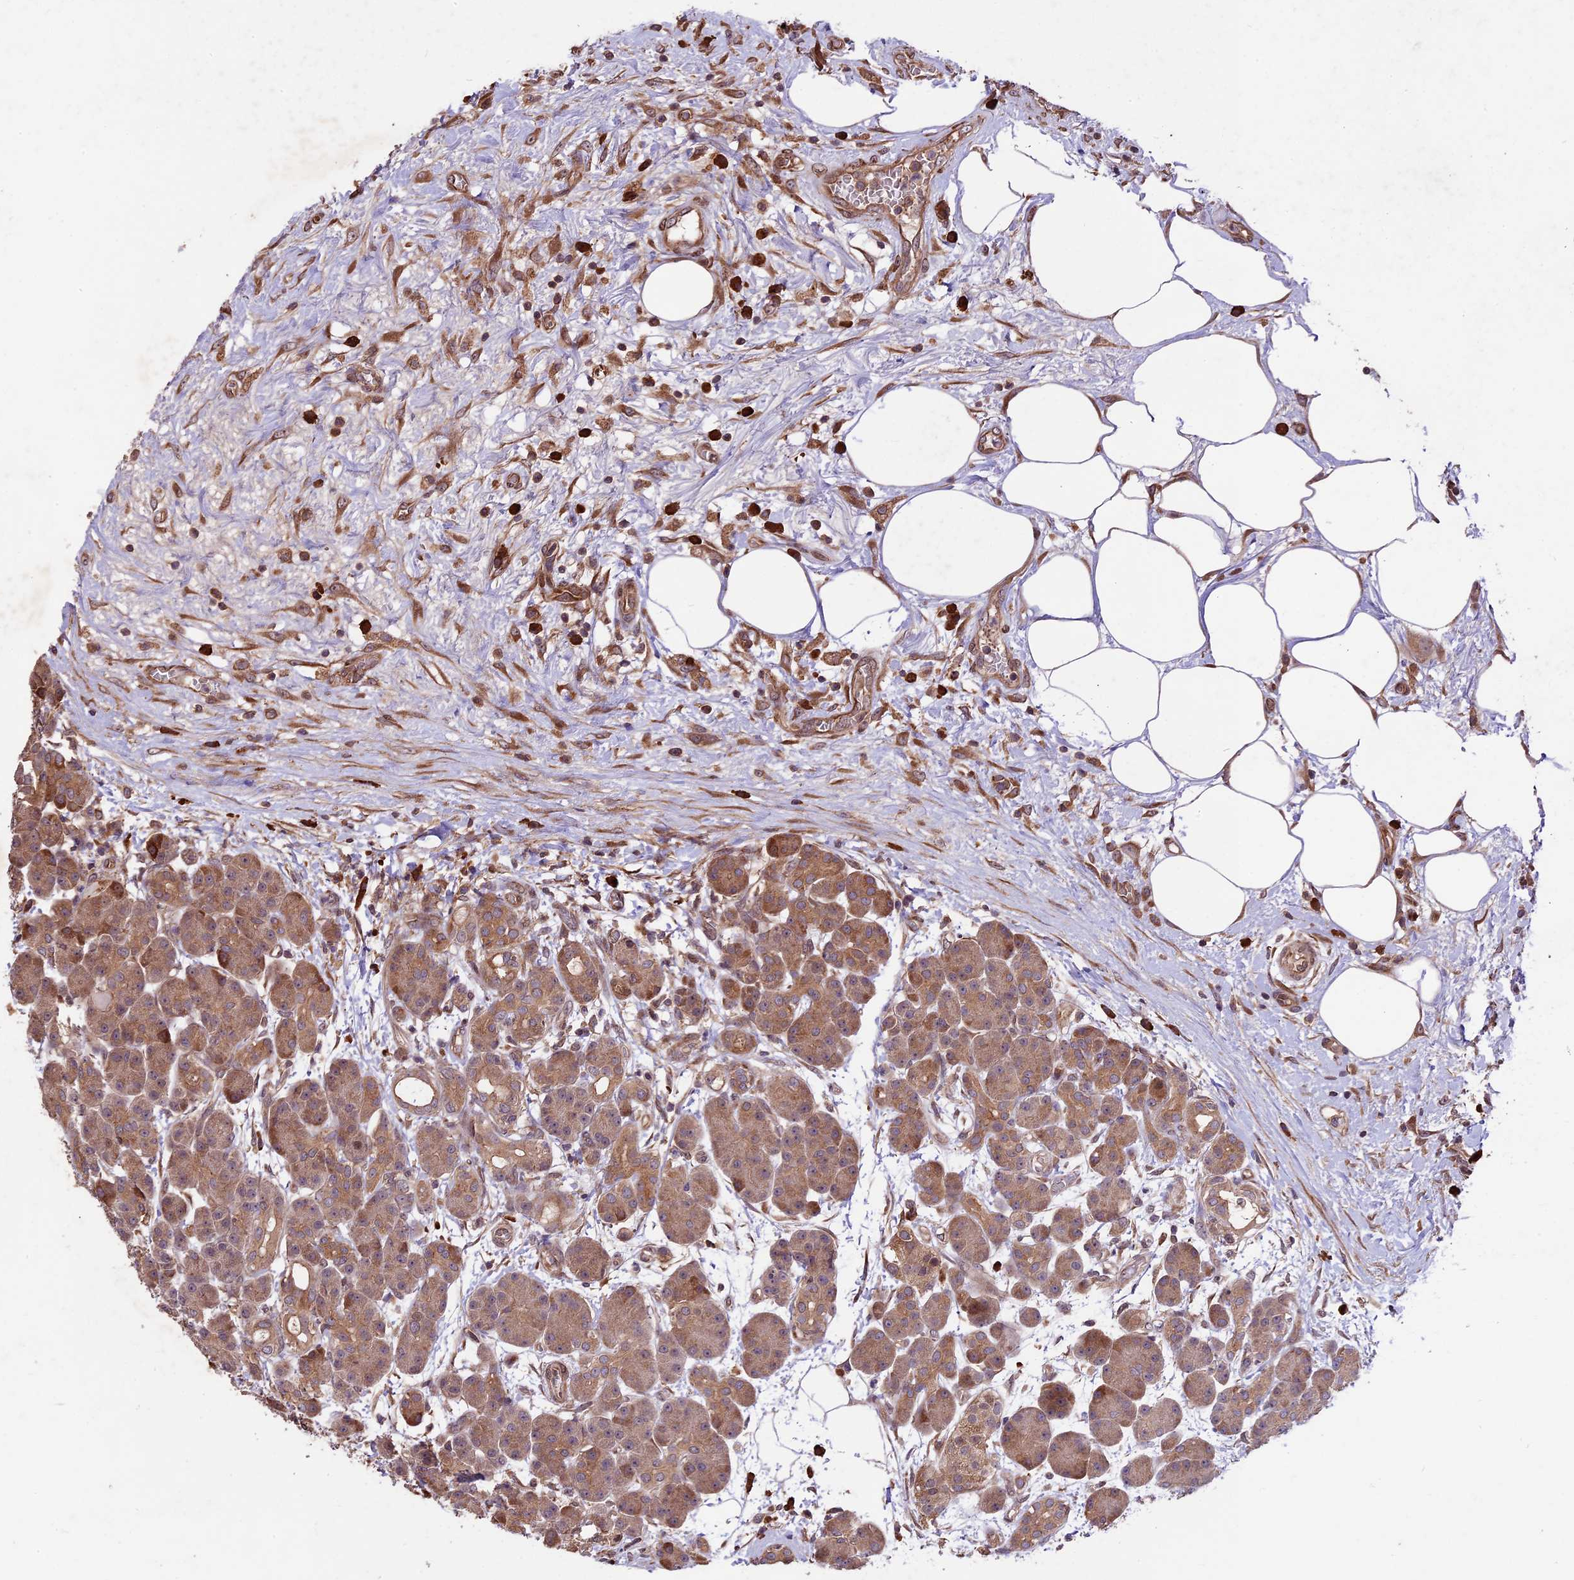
{"staining": {"intensity": "moderate", "quantity": ">75%", "location": "cytoplasmic/membranous"}, "tissue": "pancreas", "cell_type": "Exocrine glandular cells", "image_type": "normal", "snomed": [{"axis": "morphology", "description": "Normal tissue, NOS"}, {"axis": "topography", "description": "Pancreas"}], "caption": "A medium amount of moderate cytoplasmic/membranous staining is identified in about >75% of exocrine glandular cells in benign pancreas.", "gene": "HDAC5", "patient": {"sex": "male", "age": 63}}